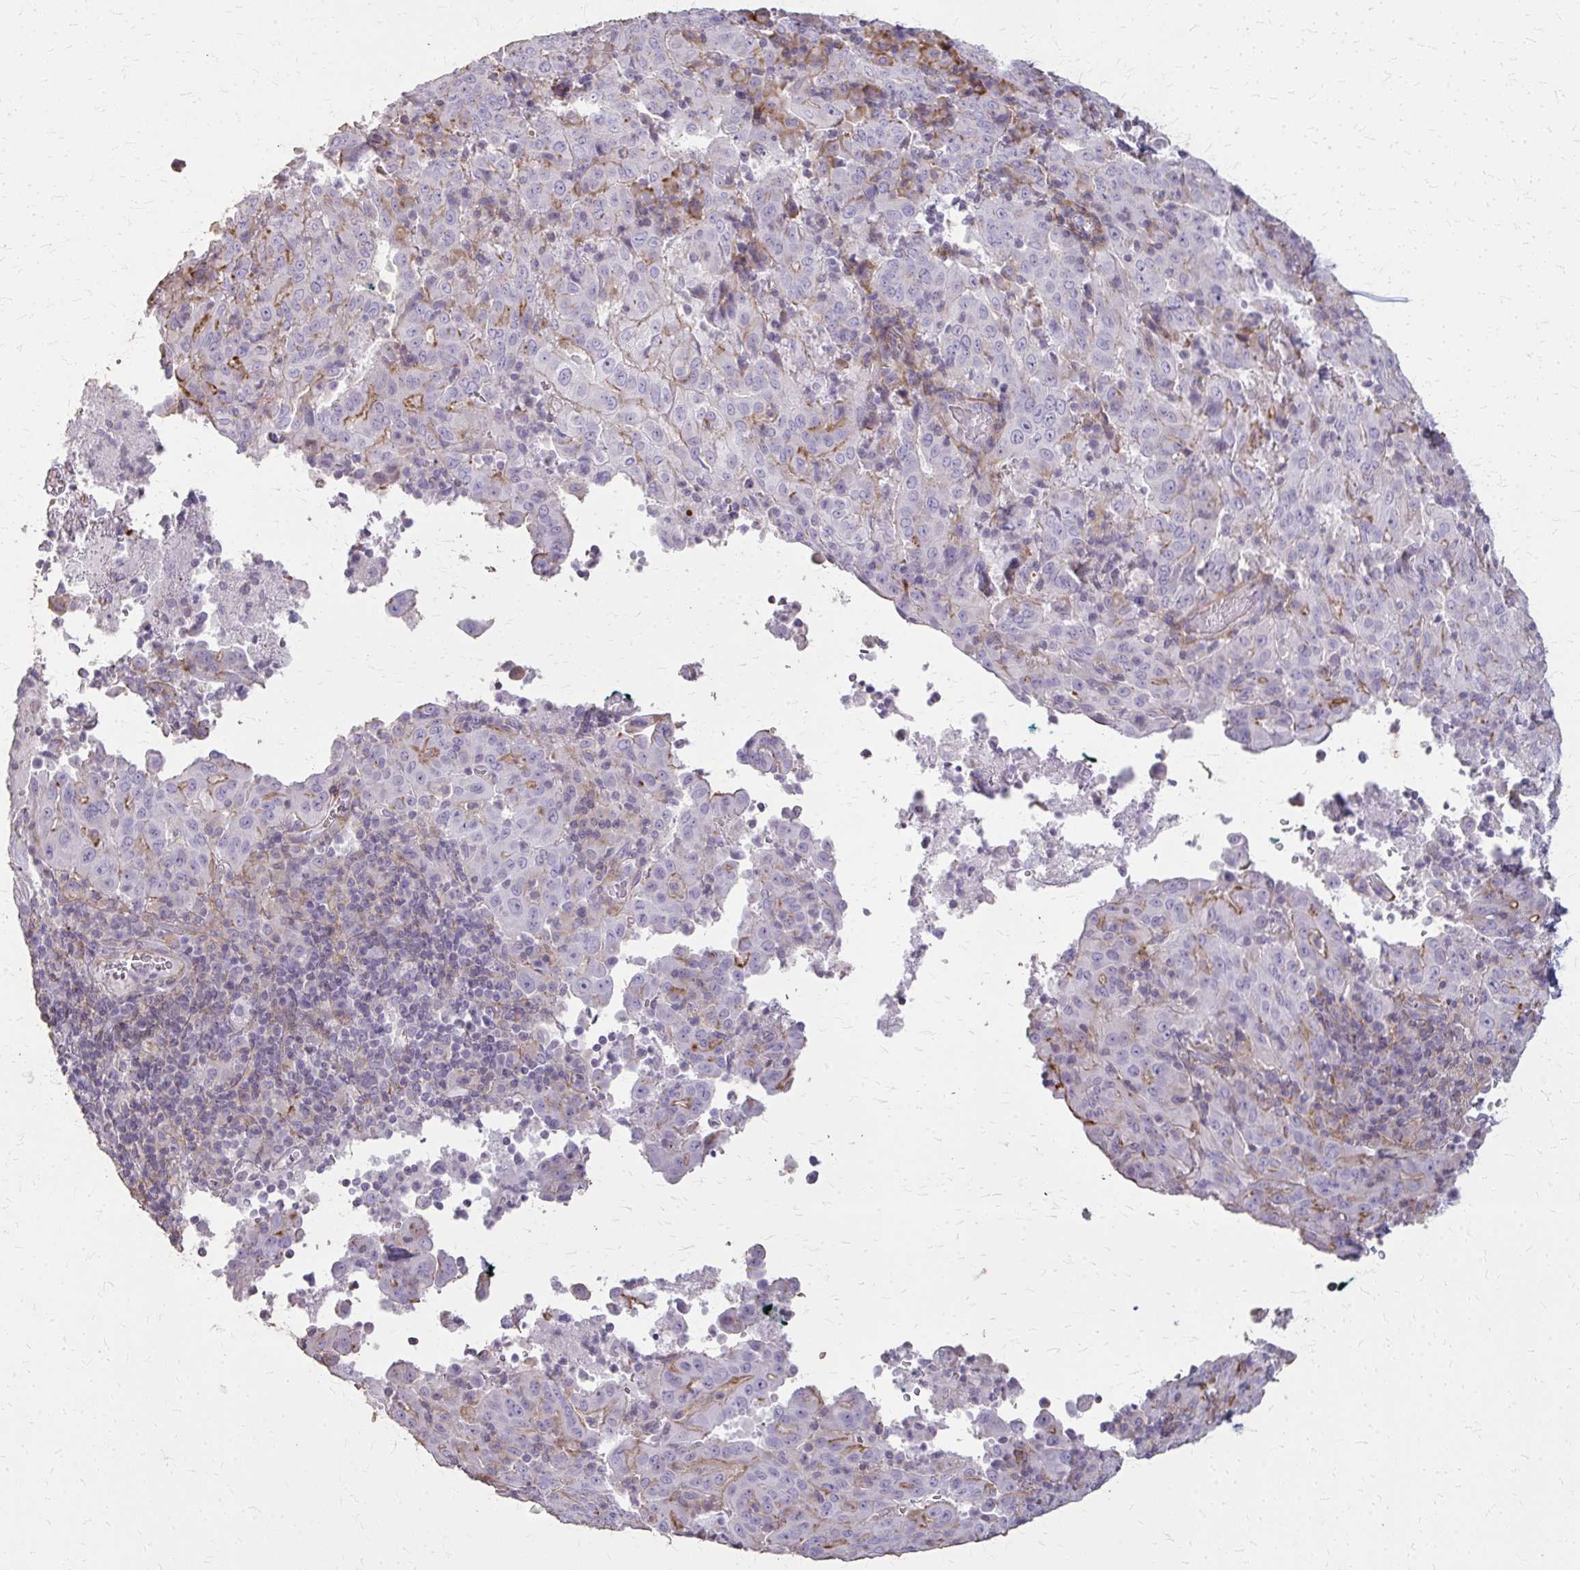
{"staining": {"intensity": "moderate", "quantity": "<25%", "location": "cytoplasmic/membranous"}, "tissue": "pancreatic cancer", "cell_type": "Tumor cells", "image_type": "cancer", "snomed": [{"axis": "morphology", "description": "Adenocarcinoma, NOS"}, {"axis": "topography", "description": "Pancreas"}], "caption": "IHC (DAB) staining of human pancreatic cancer reveals moderate cytoplasmic/membranous protein staining in about <25% of tumor cells.", "gene": "TENM4", "patient": {"sex": "male", "age": 63}}